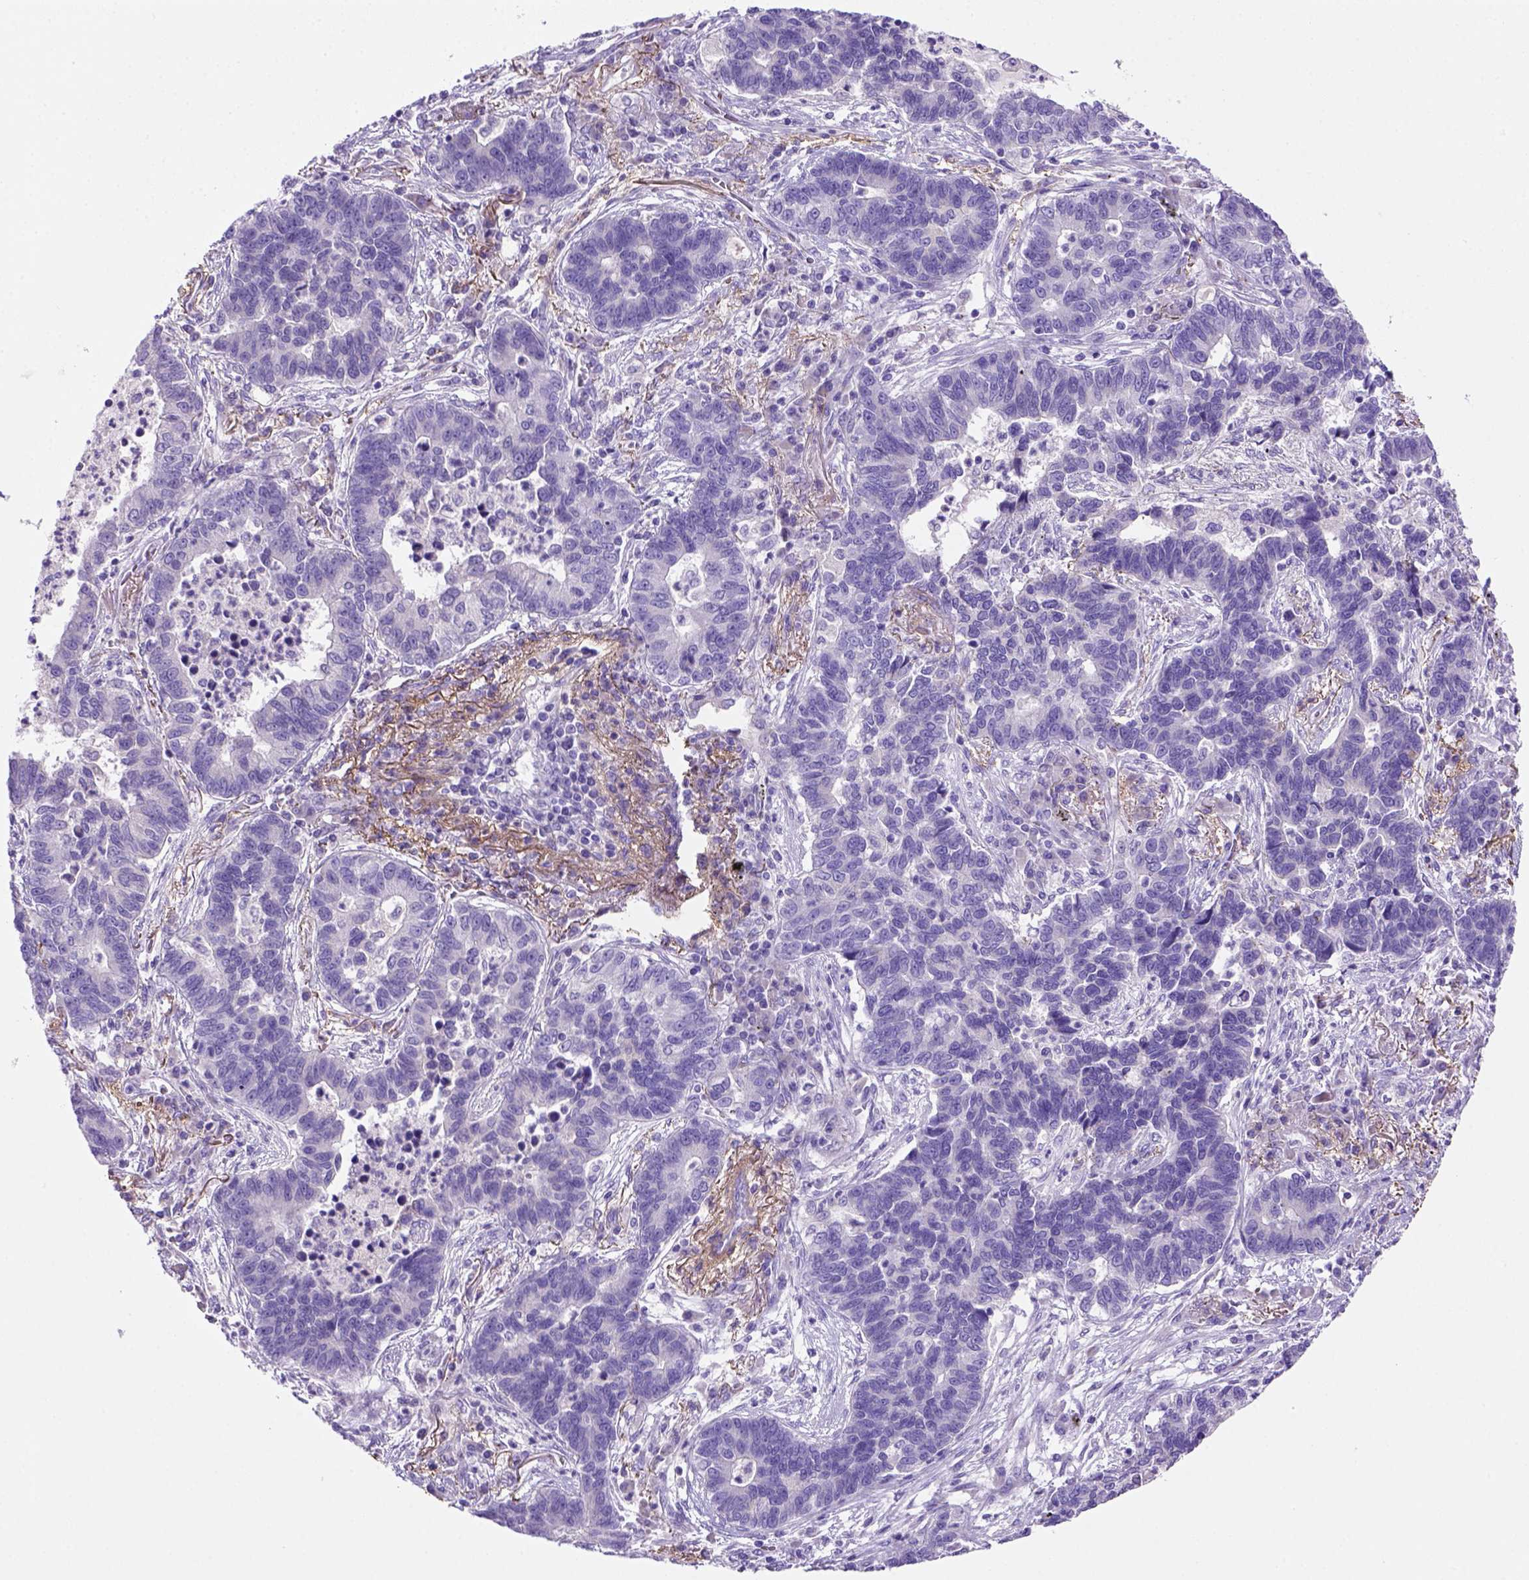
{"staining": {"intensity": "negative", "quantity": "none", "location": "none"}, "tissue": "lung cancer", "cell_type": "Tumor cells", "image_type": "cancer", "snomed": [{"axis": "morphology", "description": "Adenocarcinoma, NOS"}, {"axis": "topography", "description": "Lung"}], "caption": "Protein analysis of lung cancer (adenocarcinoma) exhibits no significant positivity in tumor cells. Brightfield microscopy of immunohistochemistry (IHC) stained with DAB (3,3'-diaminobenzidine) (brown) and hematoxylin (blue), captured at high magnification.", "gene": "SIRPD", "patient": {"sex": "female", "age": 57}}